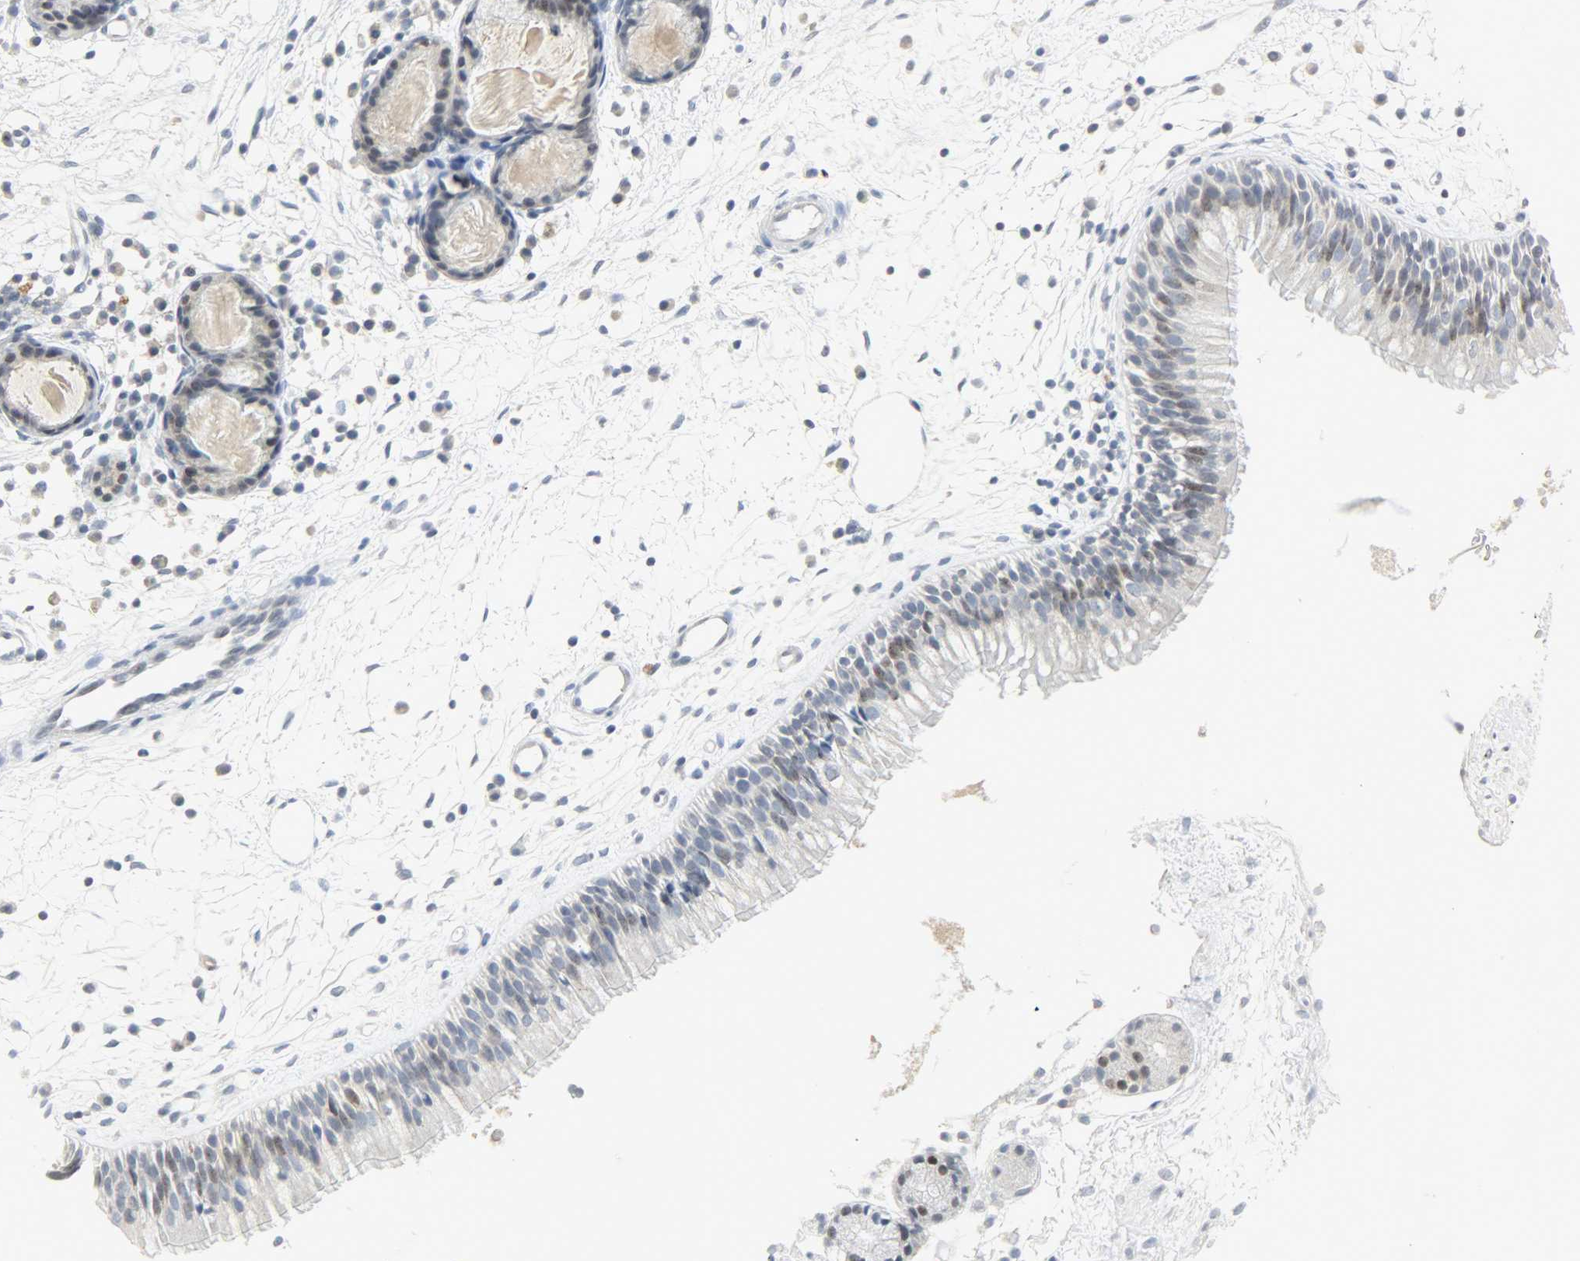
{"staining": {"intensity": "moderate", "quantity": "<25%", "location": "cytoplasmic/membranous"}, "tissue": "nasopharynx", "cell_type": "Respiratory epithelial cells", "image_type": "normal", "snomed": [{"axis": "morphology", "description": "Normal tissue, NOS"}, {"axis": "topography", "description": "Nasopharynx"}], "caption": "A low amount of moderate cytoplasmic/membranous positivity is present in approximately <25% of respiratory epithelial cells in unremarkable nasopharynx. Nuclei are stained in blue.", "gene": "CAMK4", "patient": {"sex": "male", "age": 21}}